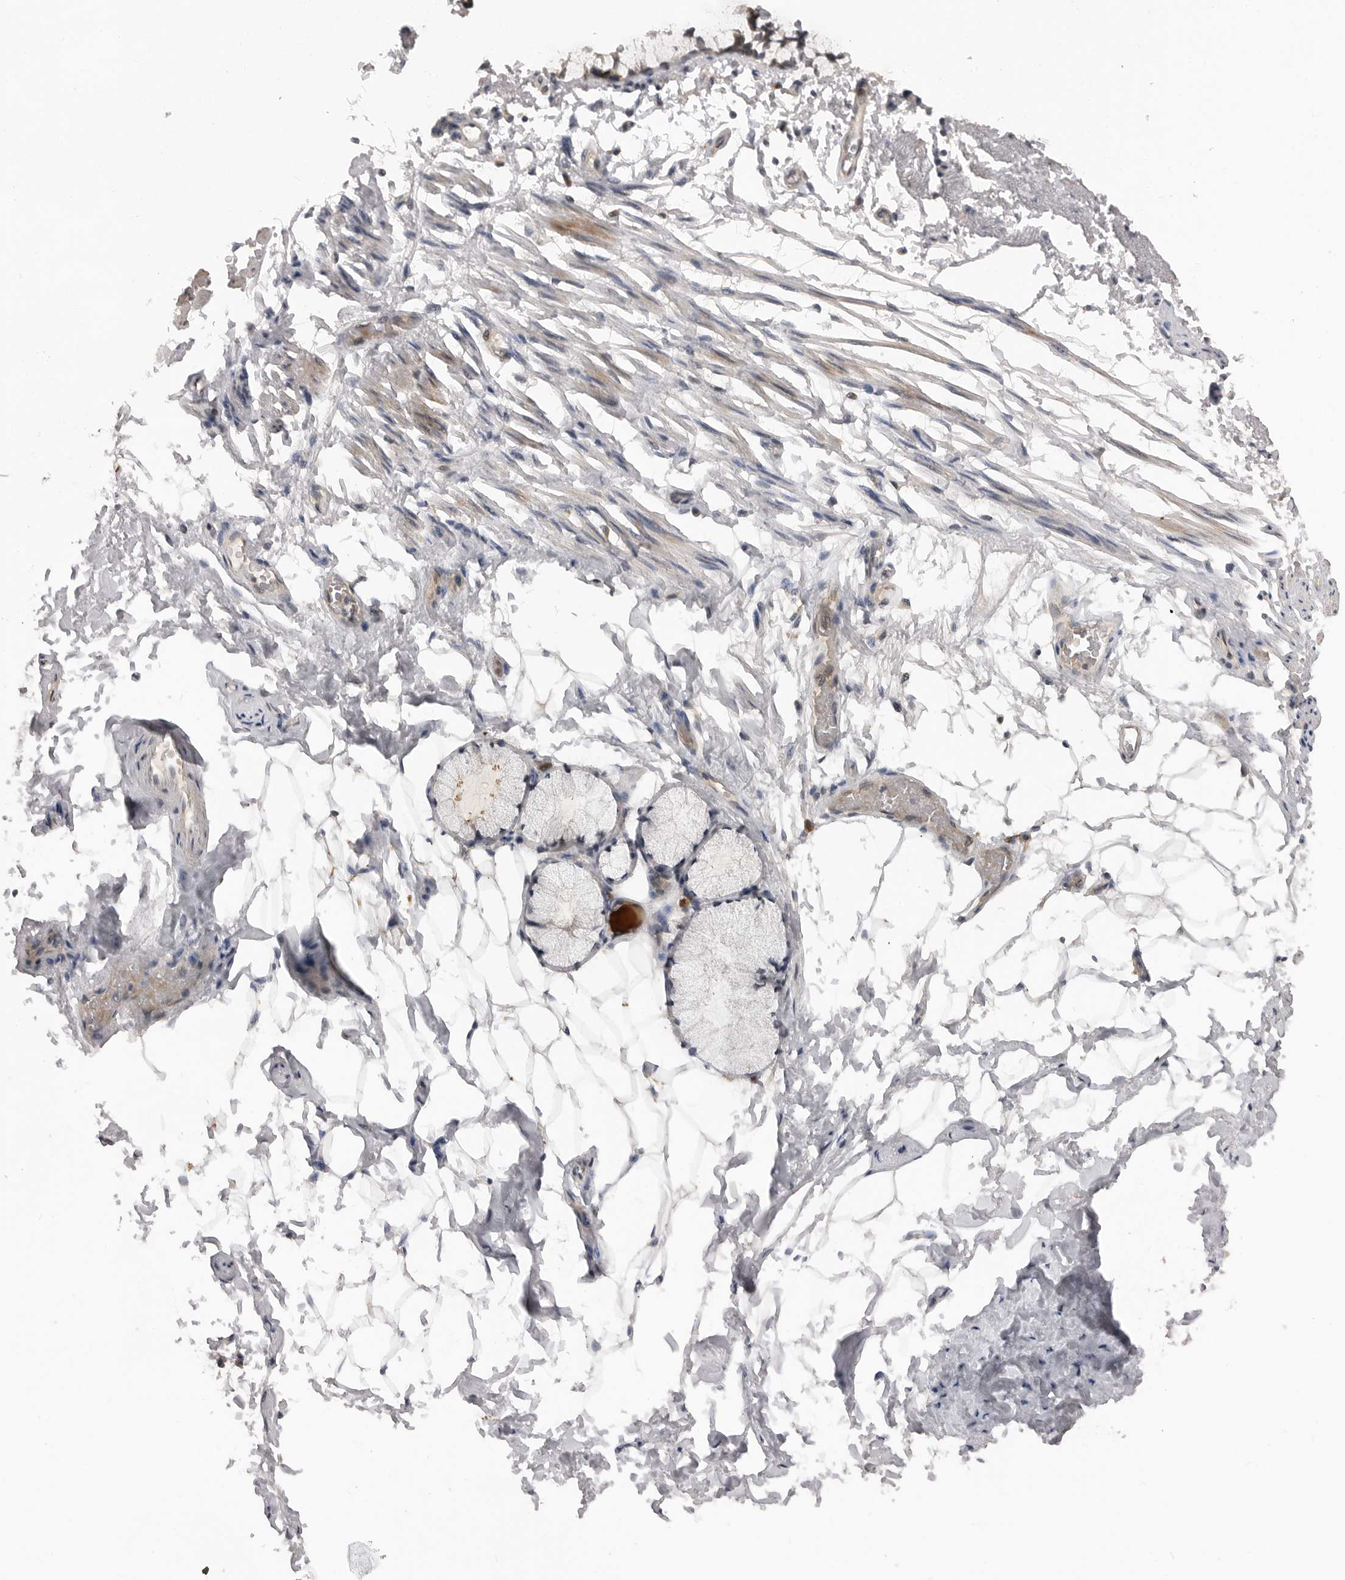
{"staining": {"intensity": "negative", "quantity": "none", "location": "none"}, "tissue": "adipose tissue", "cell_type": "Adipocytes", "image_type": "normal", "snomed": [{"axis": "morphology", "description": "Normal tissue, NOS"}, {"axis": "topography", "description": "Cartilage tissue"}, {"axis": "topography", "description": "Bronchus"}], "caption": "Immunohistochemistry histopathology image of normal adipose tissue: adipose tissue stained with DAB (3,3'-diaminobenzidine) shows no significant protein expression in adipocytes.", "gene": "PLEKHF1", "patient": {"sex": "female", "age": 73}}